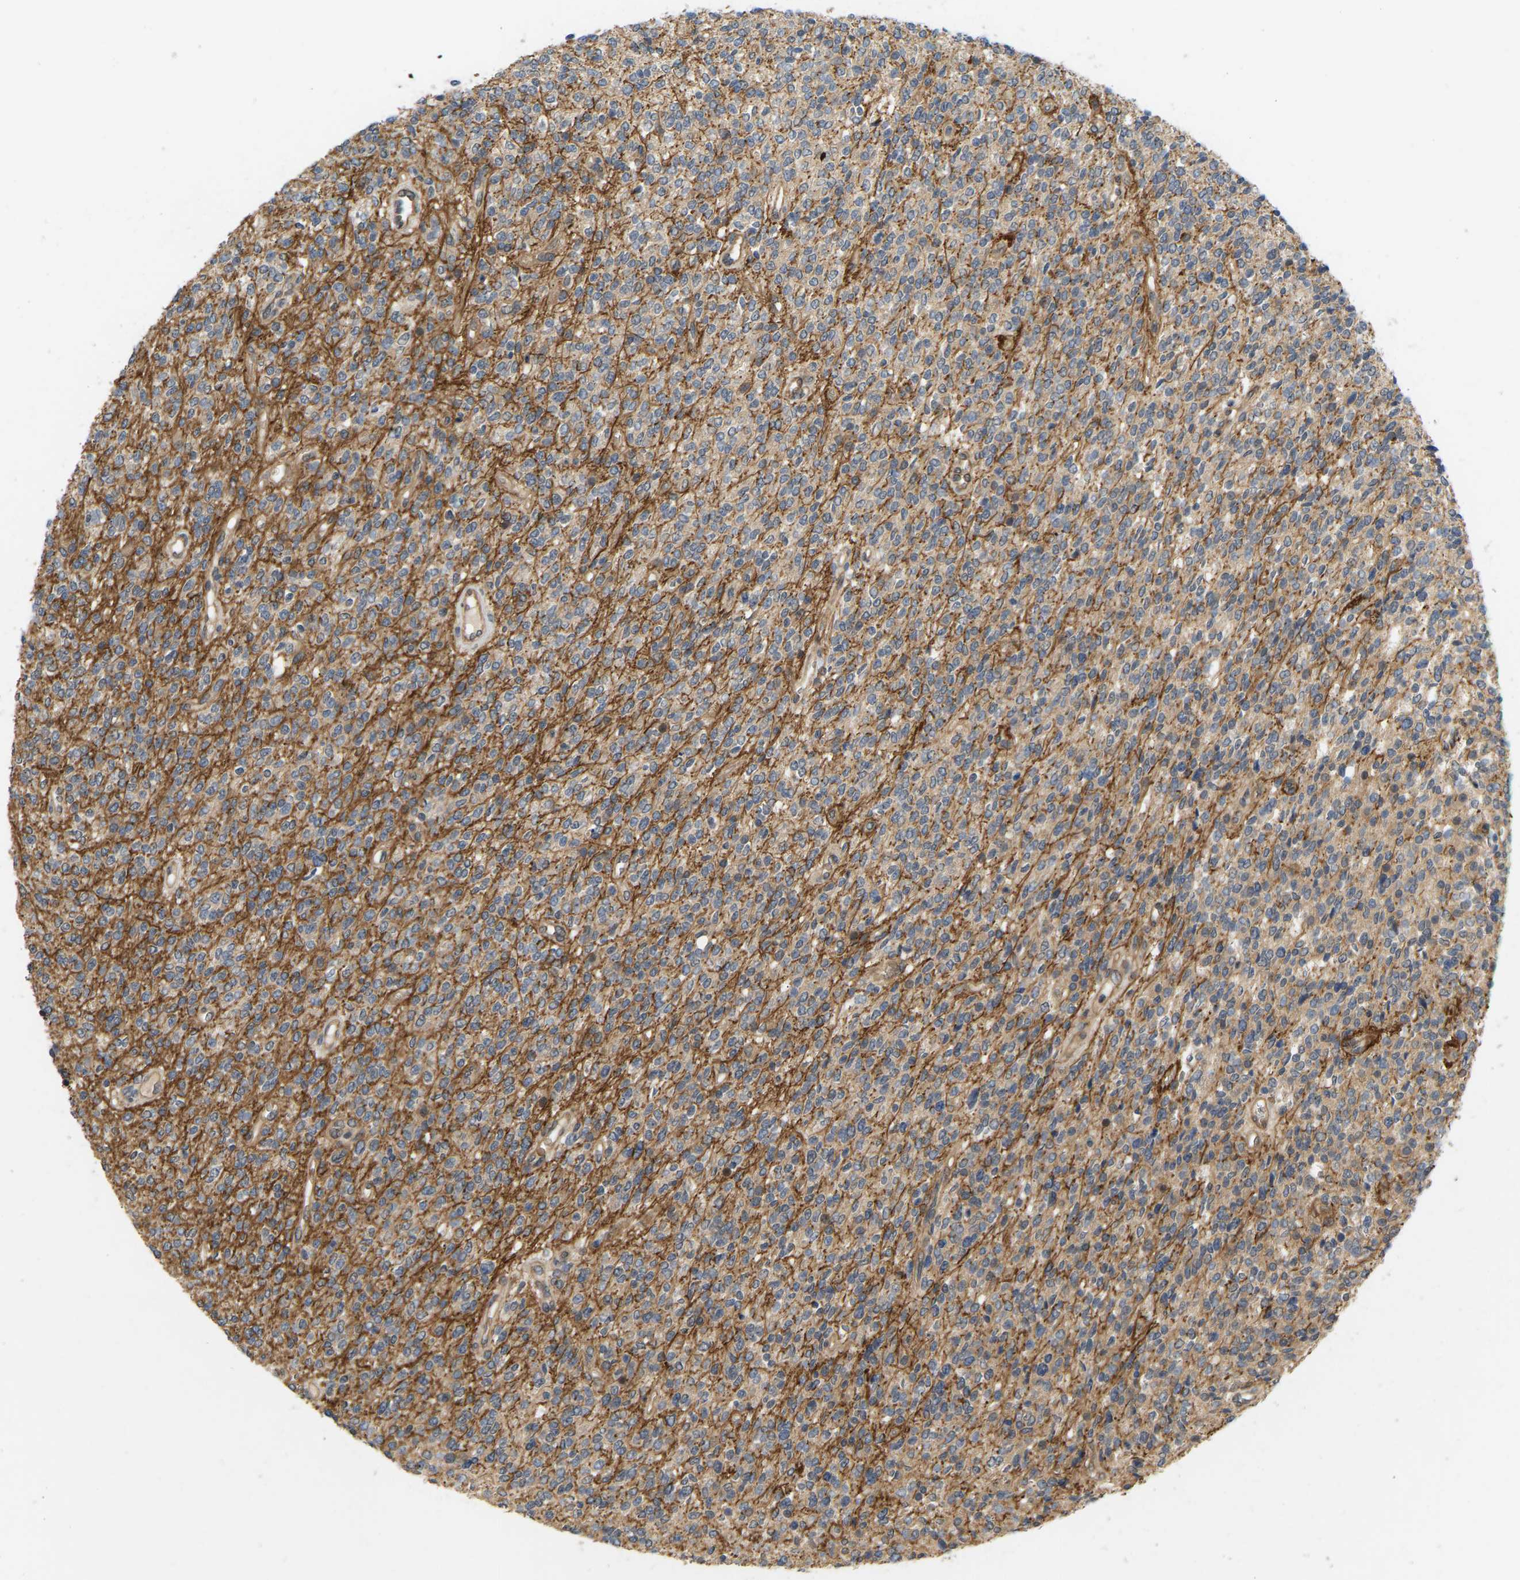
{"staining": {"intensity": "weak", "quantity": "<25%", "location": "cytoplasmic/membranous"}, "tissue": "glioma", "cell_type": "Tumor cells", "image_type": "cancer", "snomed": [{"axis": "morphology", "description": "Glioma, malignant, High grade"}, {"axis": "topography", "description": "Brain"}], "caption": "Malignant glioma (high-grade) stained for a protein using IHC shows no staining tumor cells.", "gene": "LIMK2", "patient": {"sex": "male", "age": 34}}